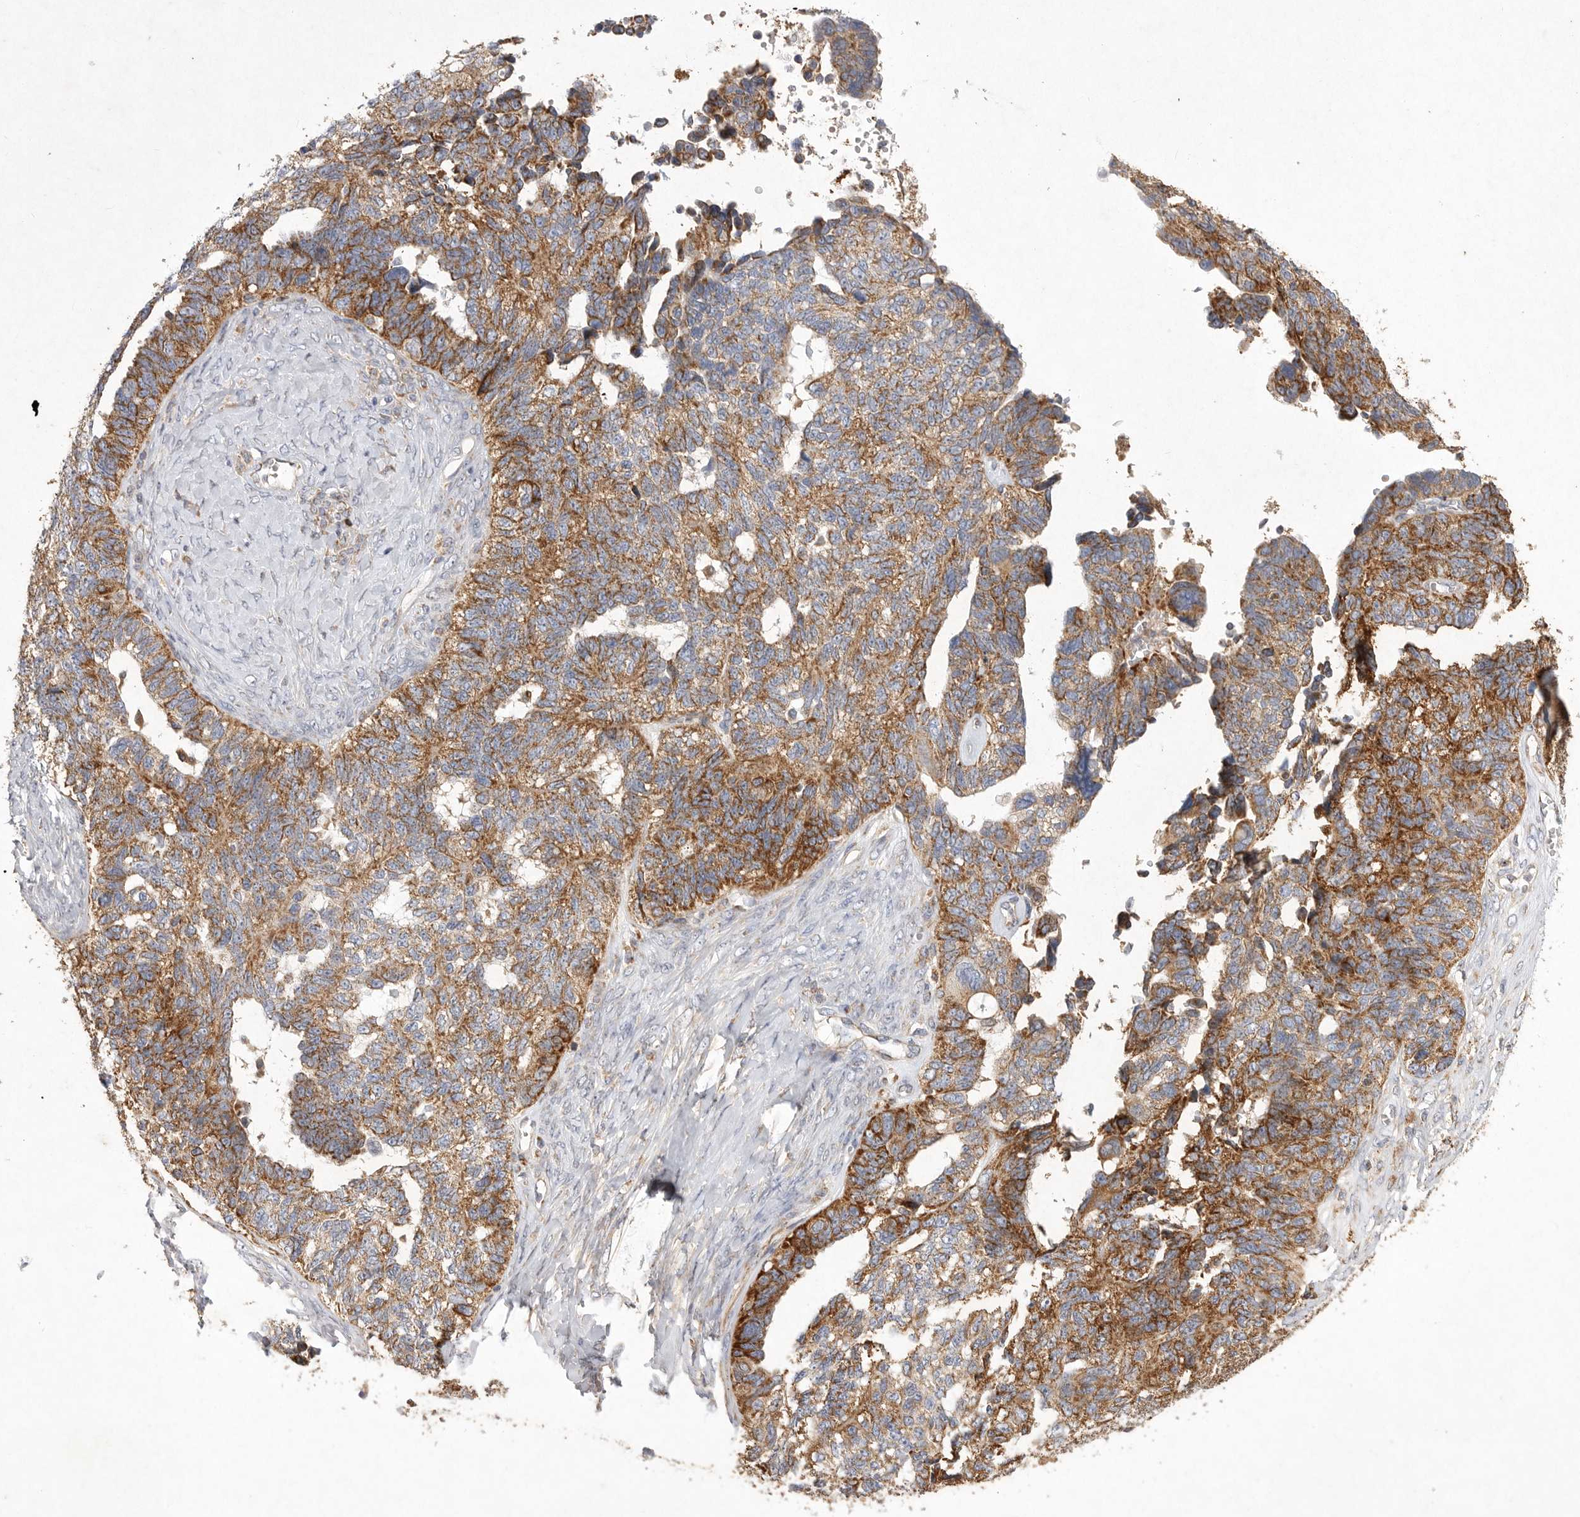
{"staining": {"intensity": "moderate", "quantity": ">75%", "location": "cytoplasmic/membranous"}, "tissue": "ovarian cancer", "cell_type": "Tumor cells", "image_type": "cancer", "snomed": [{"axis": "morphology", "description": "Cystadenocarcinoma, serous, NOS"}, {"axis": "topography", "description": "Ovary"}], "caption": "Immunohistochemistry (IHC) (DAB (3,3'-diaminobenzidine)) staining of human serous cystadenocarcinoma (ovarian) shows moderate cytoplasmic/membranous protein staining in about >75% of tumor cells.", "gene": "MRPL41", "patient": {"sex": "female", "age": 79}}